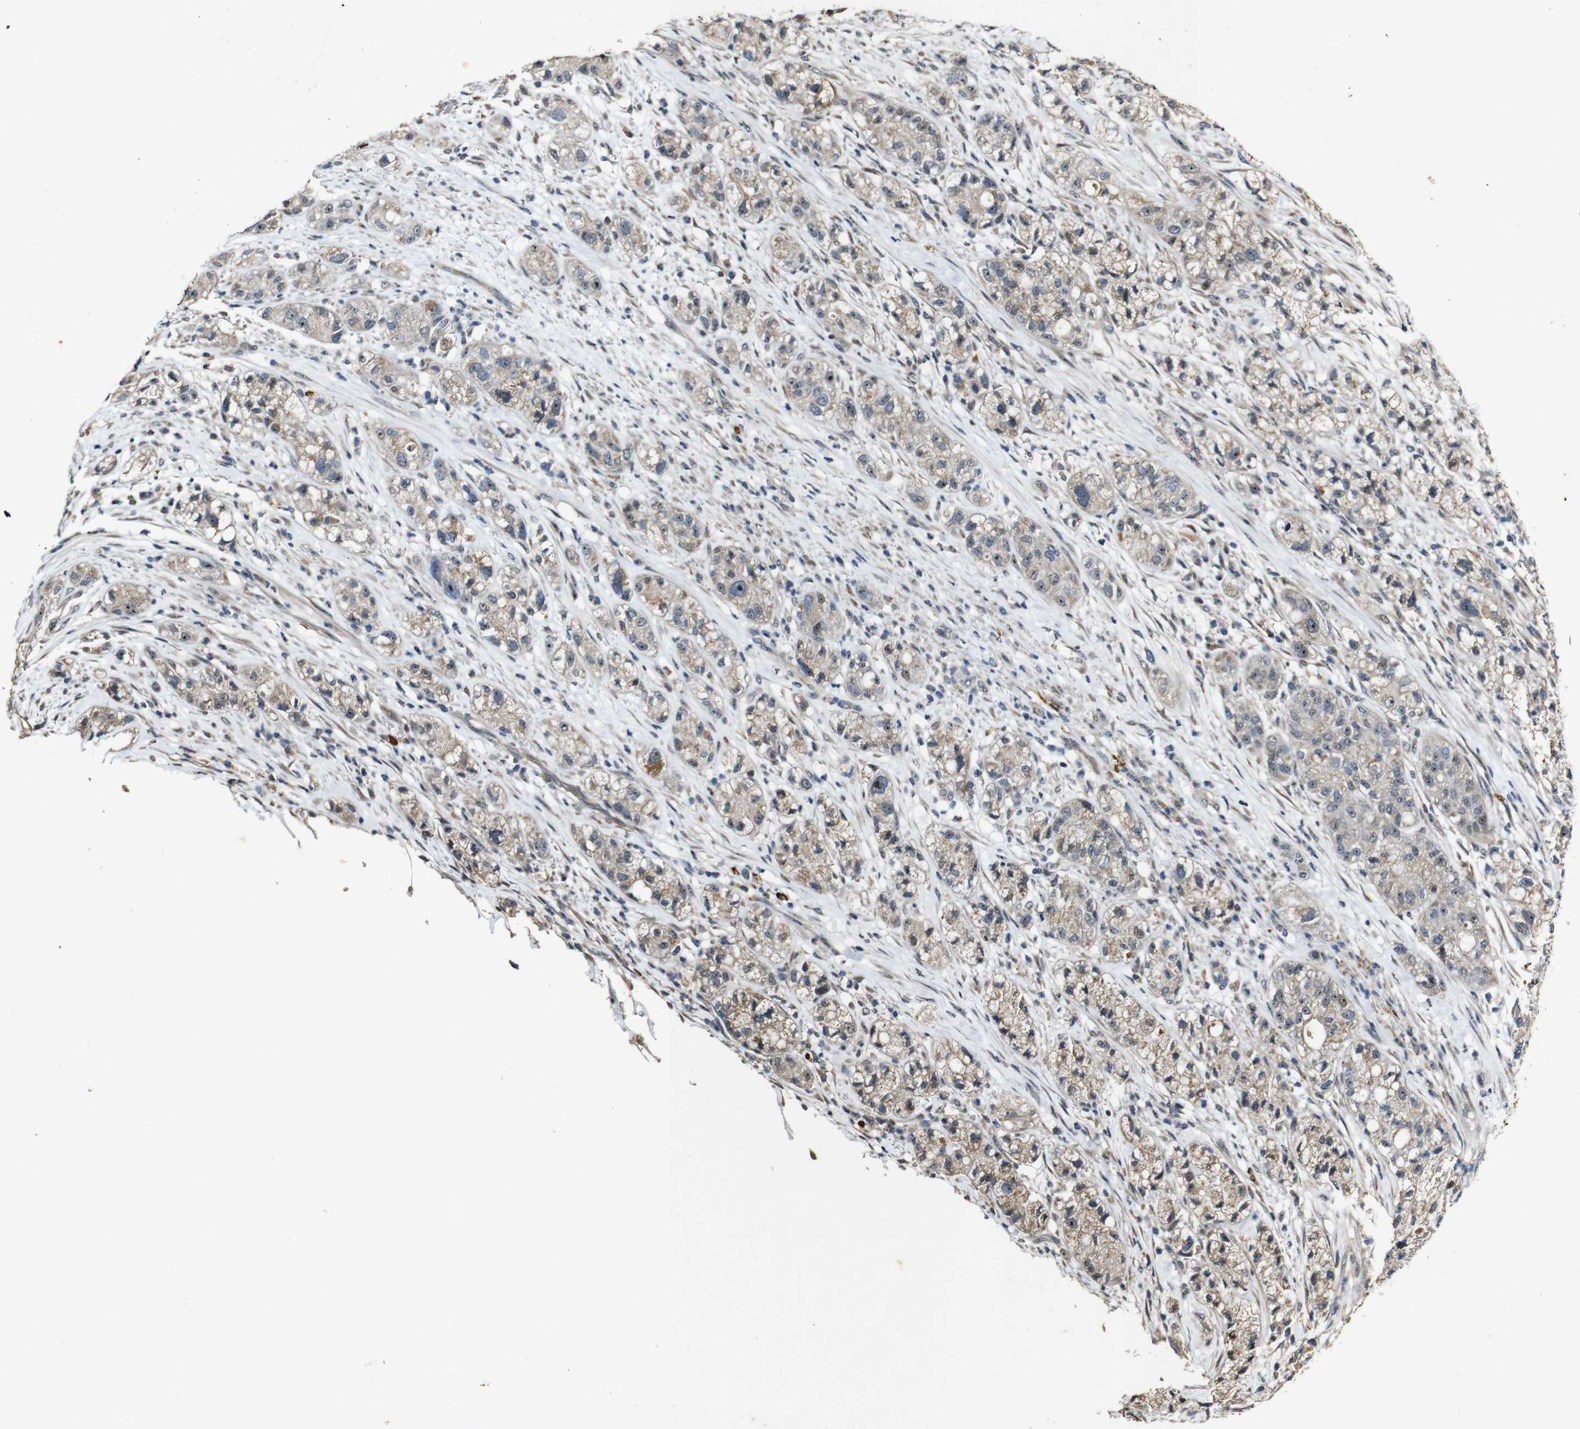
{"staining": {"intensity": "weak", "quantity": ">75%", "location": "cytoplasmic/membranous"}, "tissue": "pancreatic cancer", "cell_type": "Tumor cells", "image_type": "cancer", "snomed": [{"axis": "morphology", "description": "Adenocarcinoma, NOS"}, {"axis": "topography", "description": "Pancreas"}], "caption": "Immunohistochemical staining of adenocarcinoma (pancreatic) reveals low levels of weak cytoplasmic/membranous protein expression in about >75% of tumor cells. (DAB IHC, brown staining for protein, blue staining for nuclei).", "gene": "MAGI2", "patient": {"sex": "female", "age": 78}}